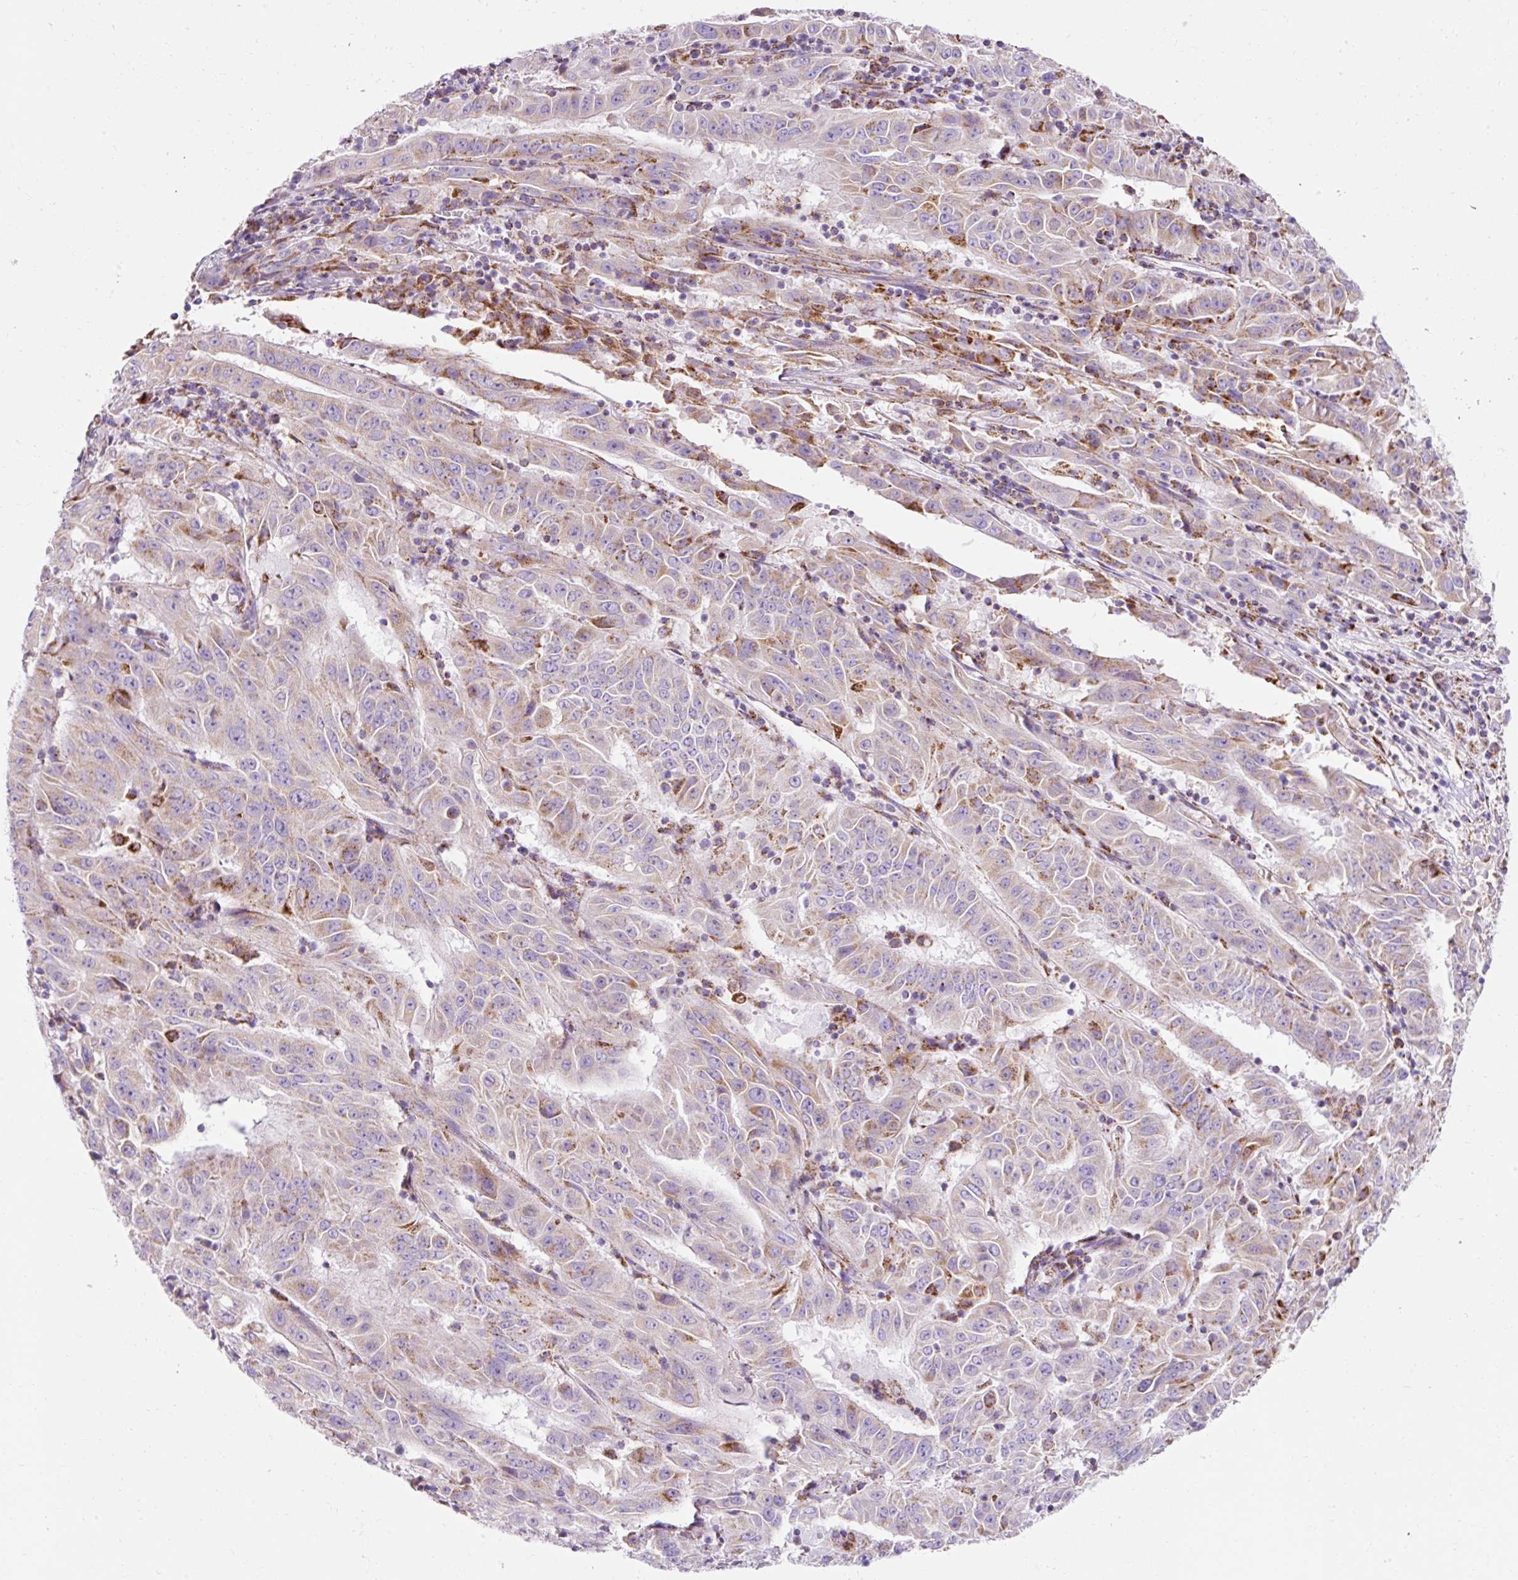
{"staining": {"intensity": "moderate", "quantity": "<25%", "location": "cytoplasmic/membranous"}, "tissue": "pancreatic cancer", "cell_type": "Tumor cells", "image_type": "cancer", "snomed": [{"axis": "morphology", "description": "Adenocarcinoma, NOS"}, {"axis": "topography", "description": "Pancreas"}], "caption": "This is a photomicrograph of IHC staining of pancreatic cancer (adenocarcinoma), which shows moderate positivity in the cytoplasmic/membranous of tumor cells.", "gene": "PLPP2", "patient": {"sex": "male", "age": 63}}